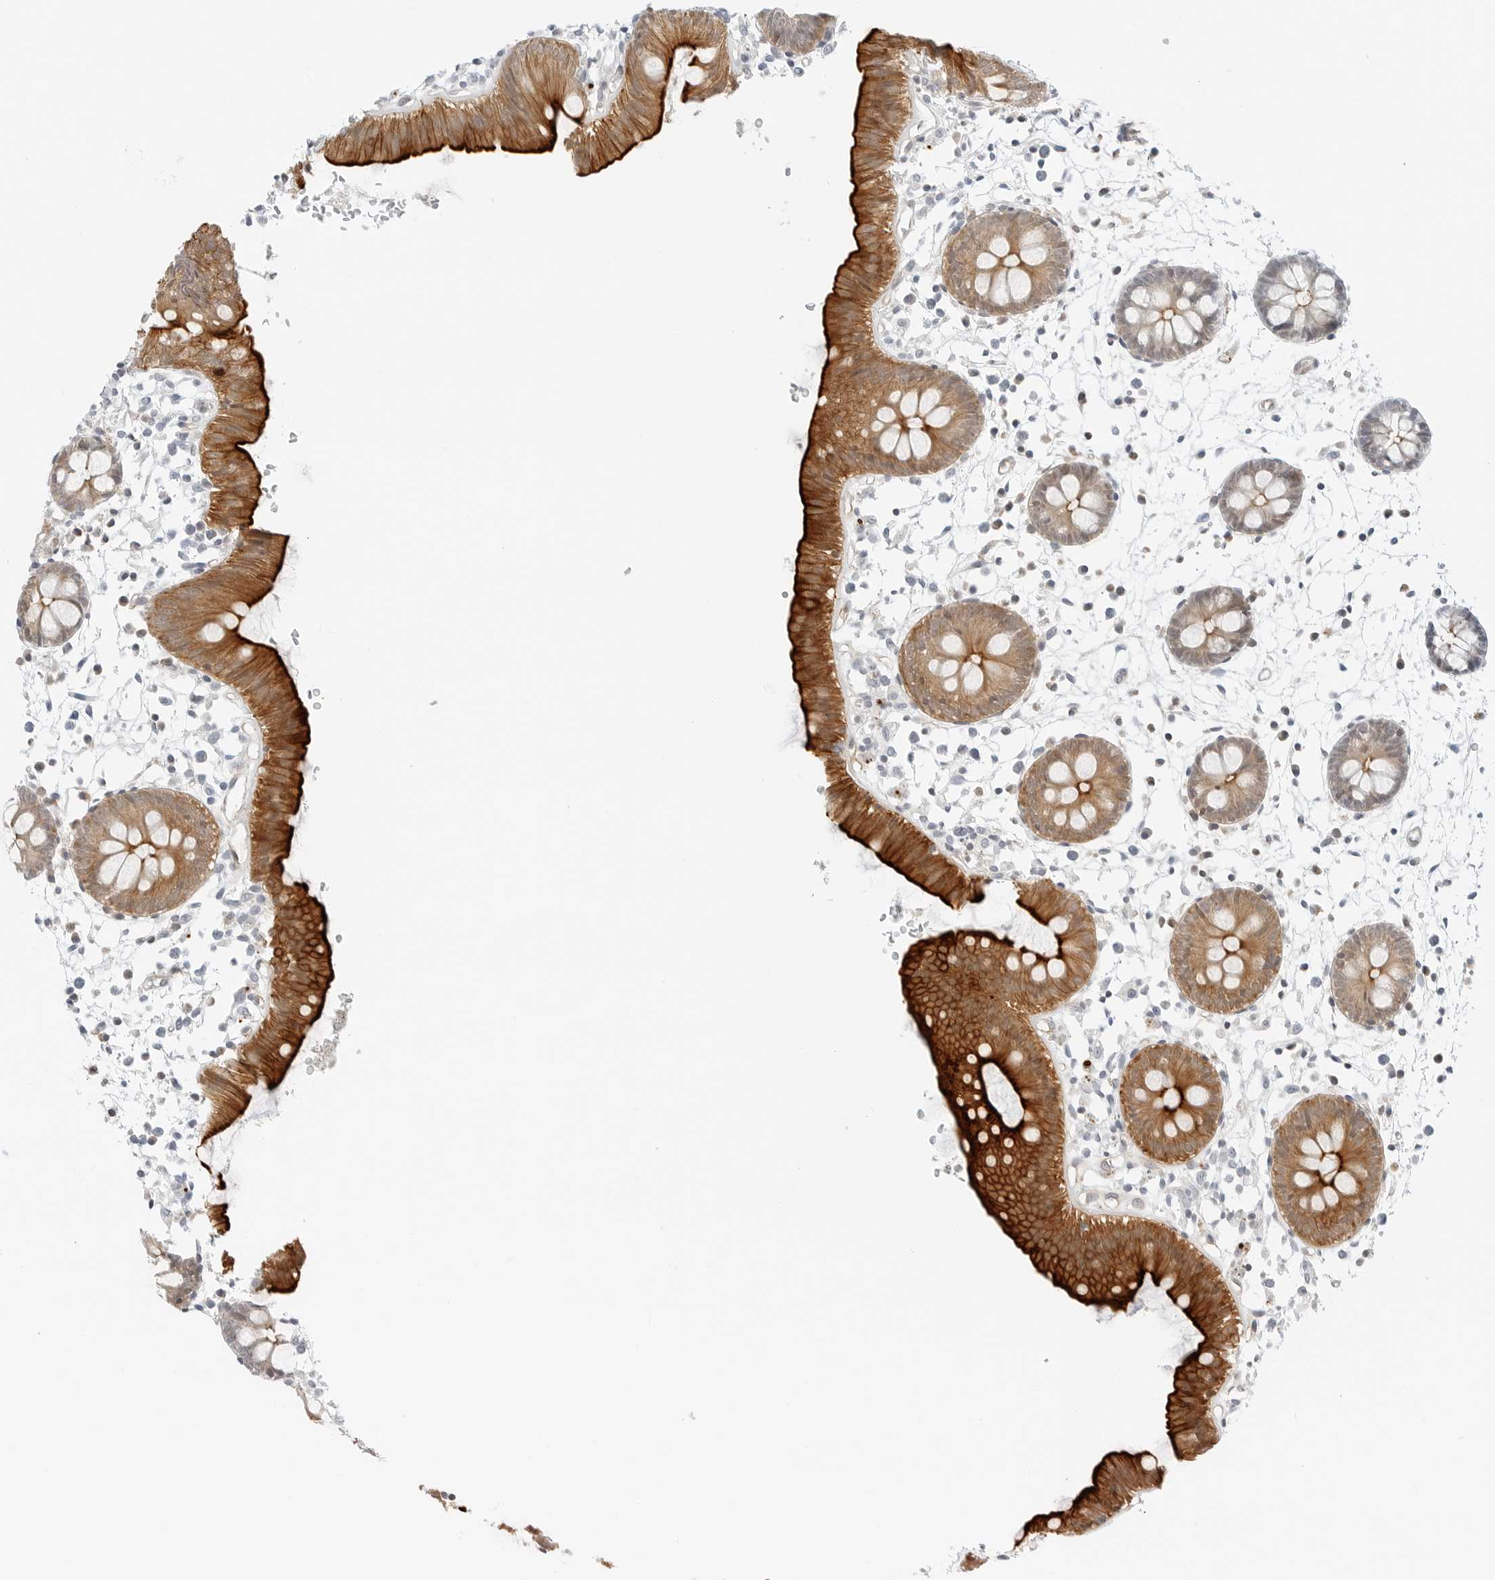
{"staining": {"intensity": "weak", "quantity": ">75%", "location": "cytoplasmic/membranous"}, "tissue": "colon", "cell_type": "Endothelial cells", "image_type": "normal", "snomed": [{"axis": "morphology", "description": "Normal tissue, NOS"}, {"axis": "topography", "description": "Colon"}], "caption": "Immunohistochemistry micrograph of normal human colon stained for a protein (brown), which demonstrates low levels of weak cytoplasmic/membranous expression in about >75% of endothelial cells.", "gene": "IQCC", "patient": {"sex": "male", "age": 56}}